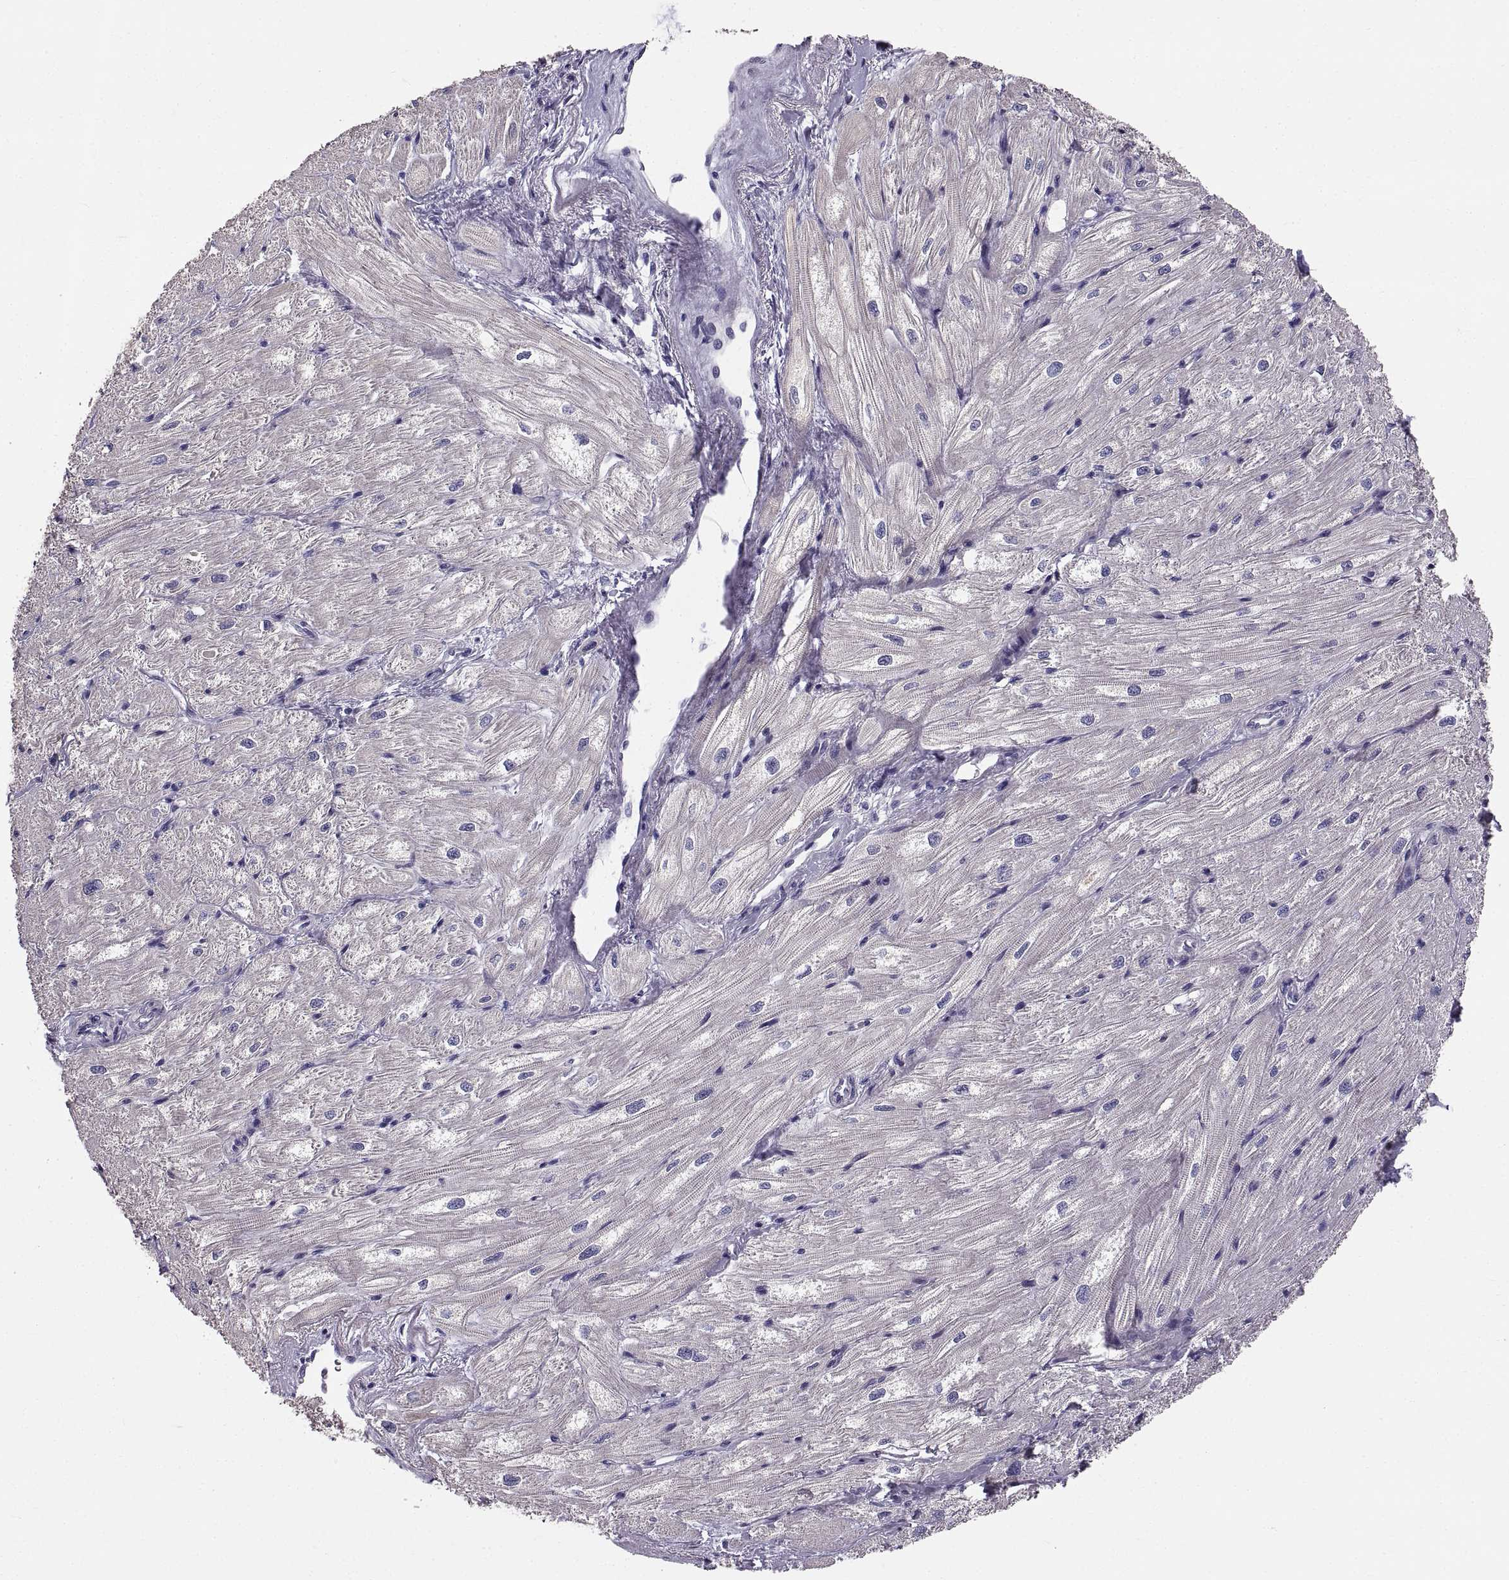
{"staining": {"intensity": "weak", "quantity": "<25%", "location": "nuclear"}, "tissue": "heart muscle", "cell_type": "Cardiomyocytes", "image_type": "normal", "snomed": [{"axis": "morphology", "description": "Normal tissue, NOS"}, {"axis": "topography", "description": "Heart"}], "caption": "Photomicrograph shows no protein positivity in cardiomyocytes of normal heart muscle. (DAB (3,3'-diaminobenzidine) immunohistochemistry (IHC), high magnification).", "gene": "ADAM32", "patient": {"sex": "male", "age": 57}}